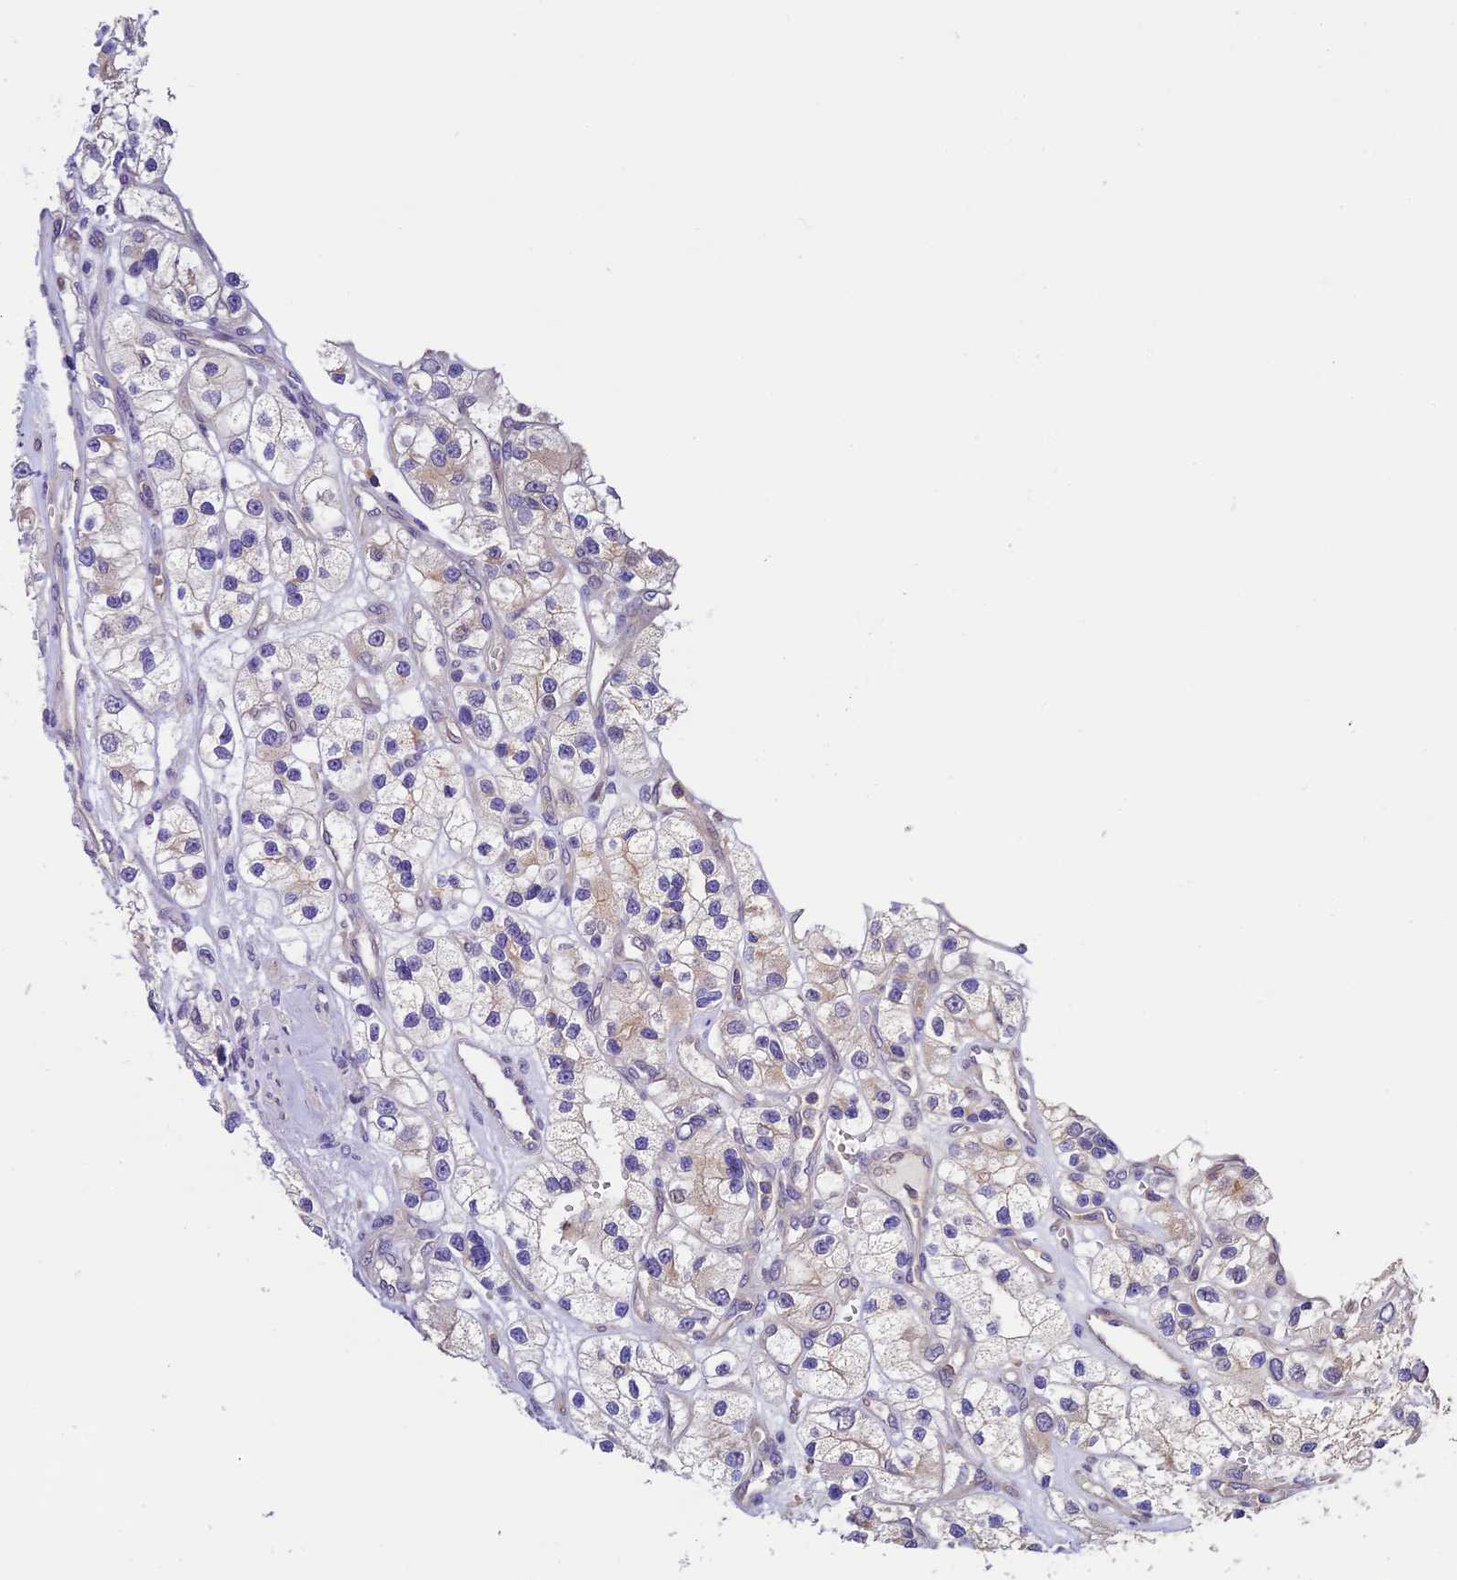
{"staining": {"intensity": "negative", "quantity": "none", "location": "none"}, "tissue": "renal cancer", "cell_type": "Tumor cells", "image_type": "cancer", "snomed": [{"axis": "morphology", "description": "Adenocarcinoma, NOS"}, {"axis": "topography", "description": "Kidney"}], "caption": "Renal adenocarcinoma was stained to show a protein in brown. There is no significant staining in tumor cells. (Brightfield microscopy of DAB (3,3'-diaminobenzidine) immunohistochemistry (IHC) at high magnification).", "gene": "DGKH", "patient": {"sex": "female", "age": 57}}